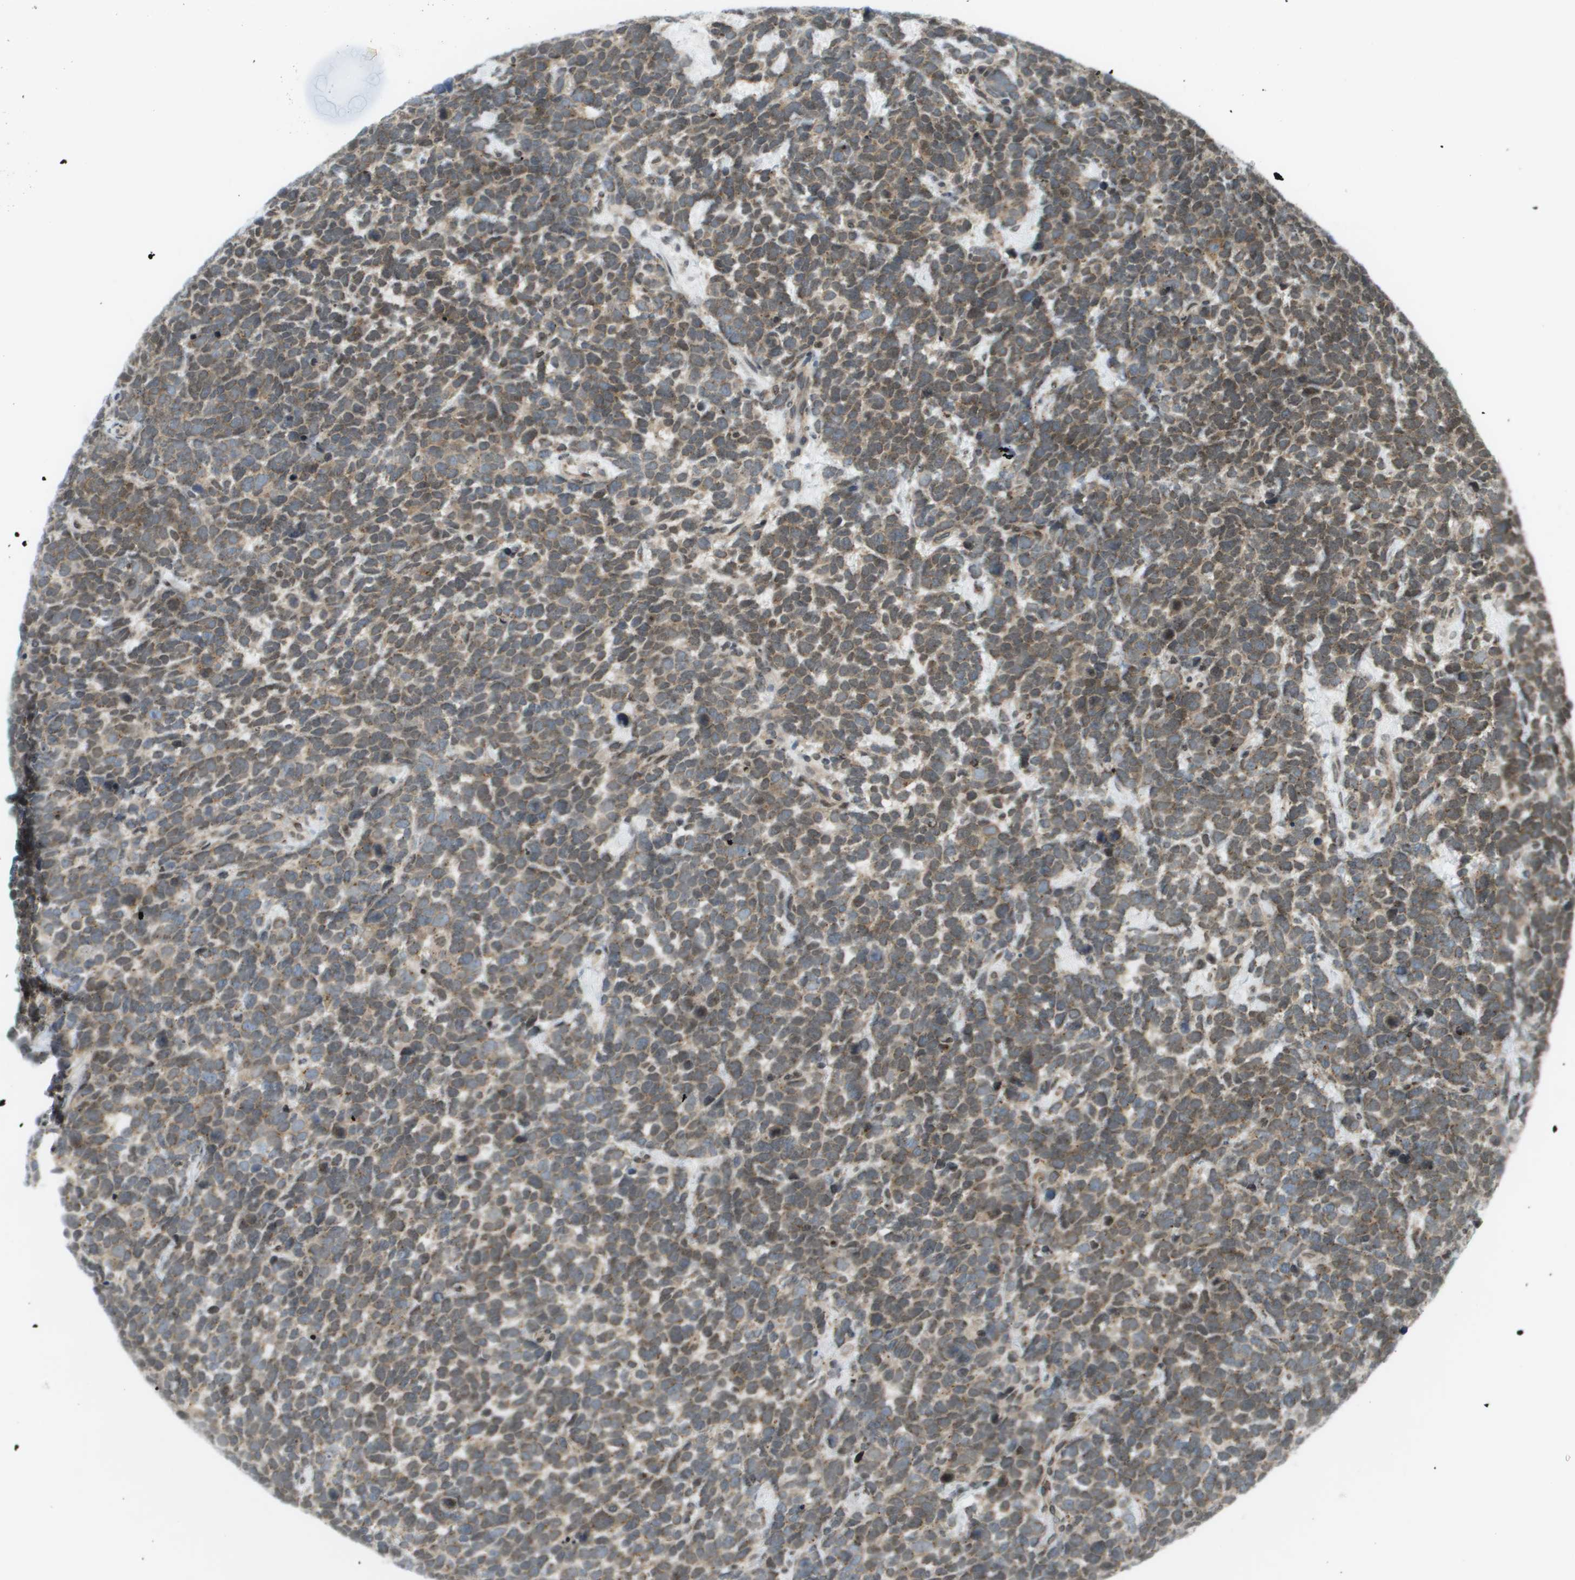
{"staining": {"intensity": "moderate", "quantity": ">75%", "location": "cytoplasmic/membranous,nuclear"}, "tissue": "urothelial cancer", "cell_type": "Tumor cells", "image_type": "cancer", "snomed": [{"axis": "morphology", "description": "Urothelial carcinoma, High grade"}, {"axis": "topography", "description": "Urinary bladder"}], "caption": "A histopathology image of high-grade urothelial carcinoma stained for a protein displays moderate cytoplasmic/membranous and nuclear brown staining in tumor cells.", "gene": "EVC", "patient": {"sex": "female", "age": 82}}